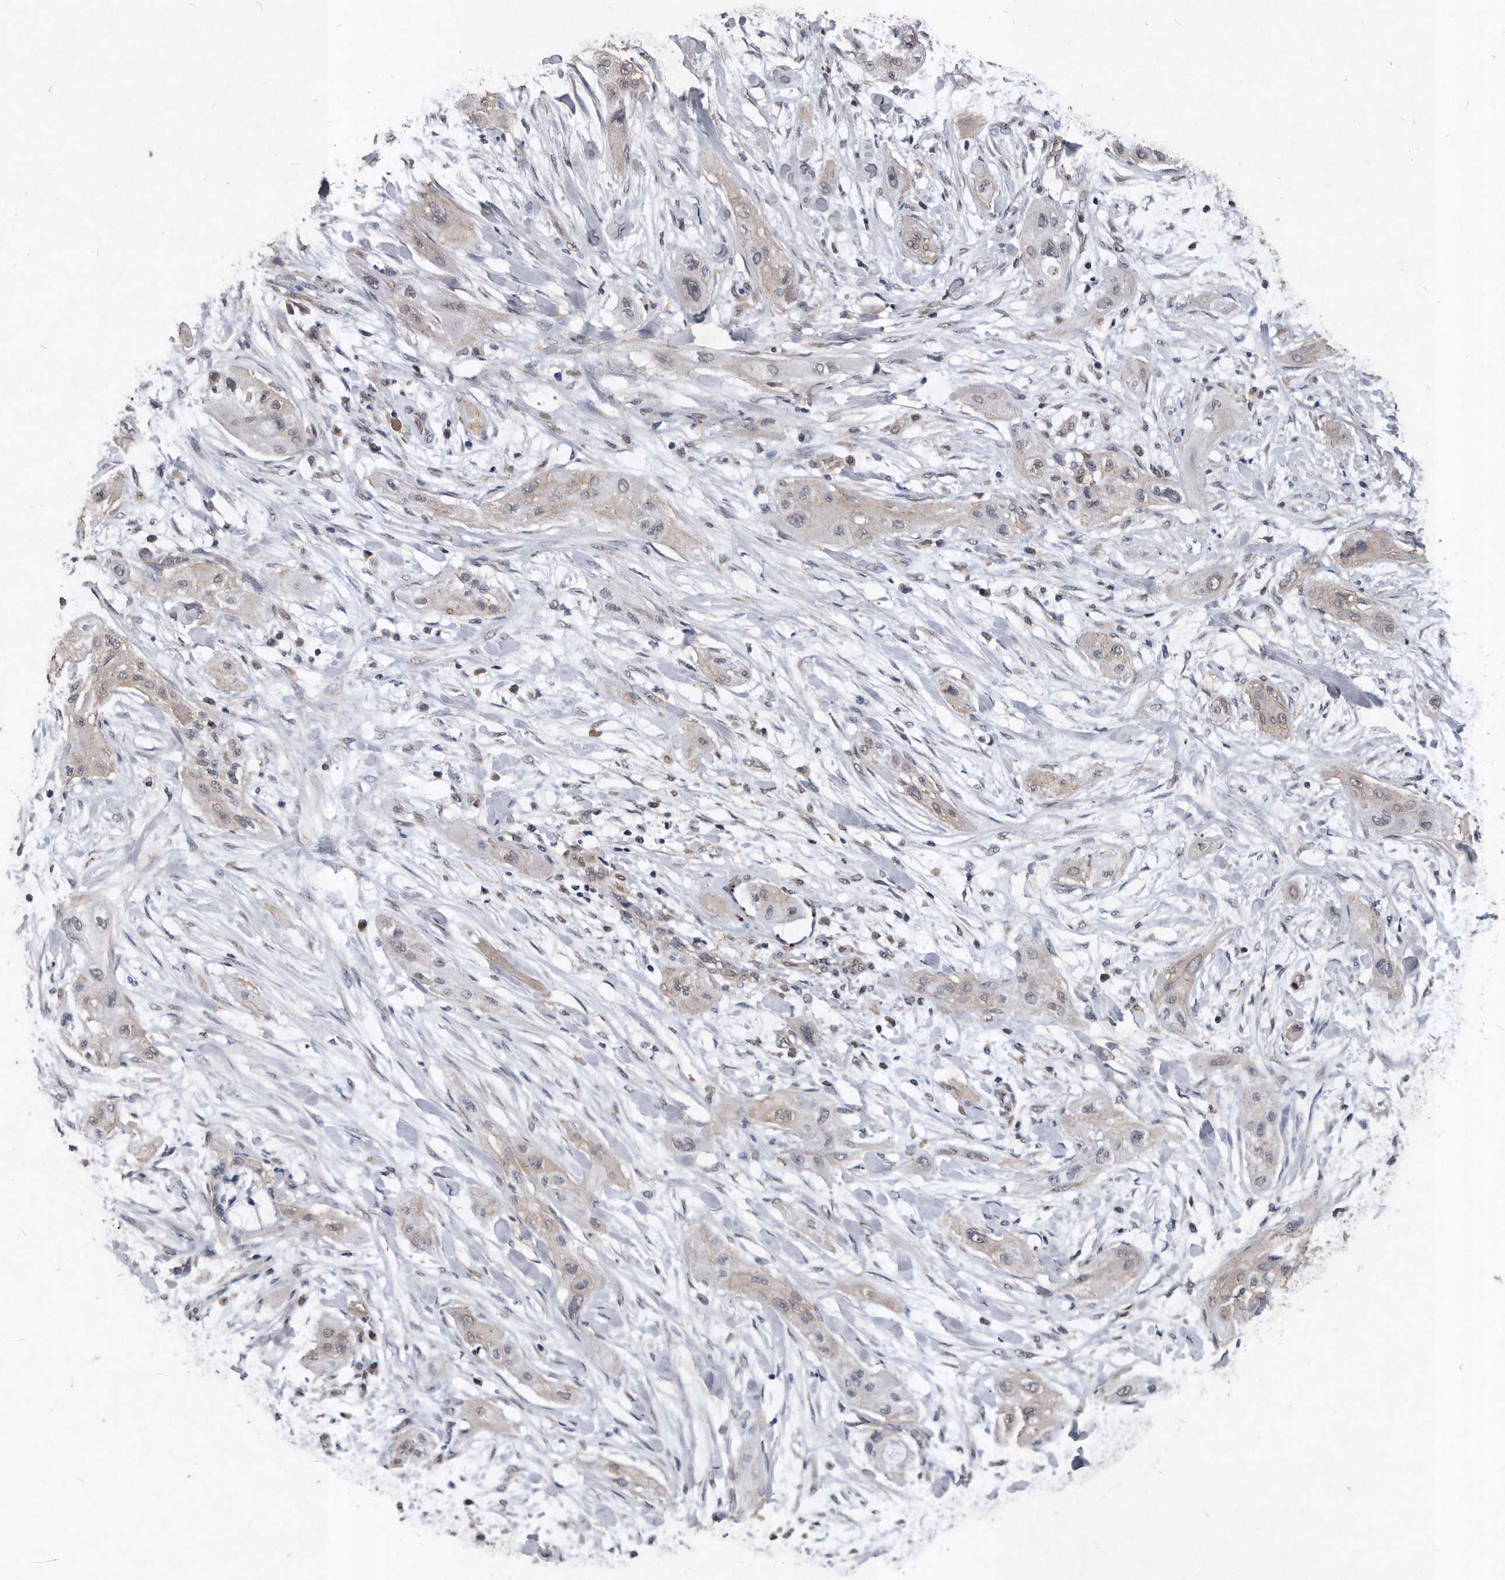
{"staining": {"intensity": "weak", "quantity": "<25%", "location": "cytoplasmic/membranous"}, "tissue": "lung cancer", "cell_type": "Tumor cells", "image_type": "cancer", "snomed": [{"axis": "morphology", "description": "Squamous cell carcinoma, NOS"}, {"axis": "topography", "description": "Lung"}], "caption": "Immunohistochemistry of lung squamous cell carcinoma reveals no positivity in tumor cells.", "gene": "NRBP1", "patient": {"sex": "female", "age": 47}}